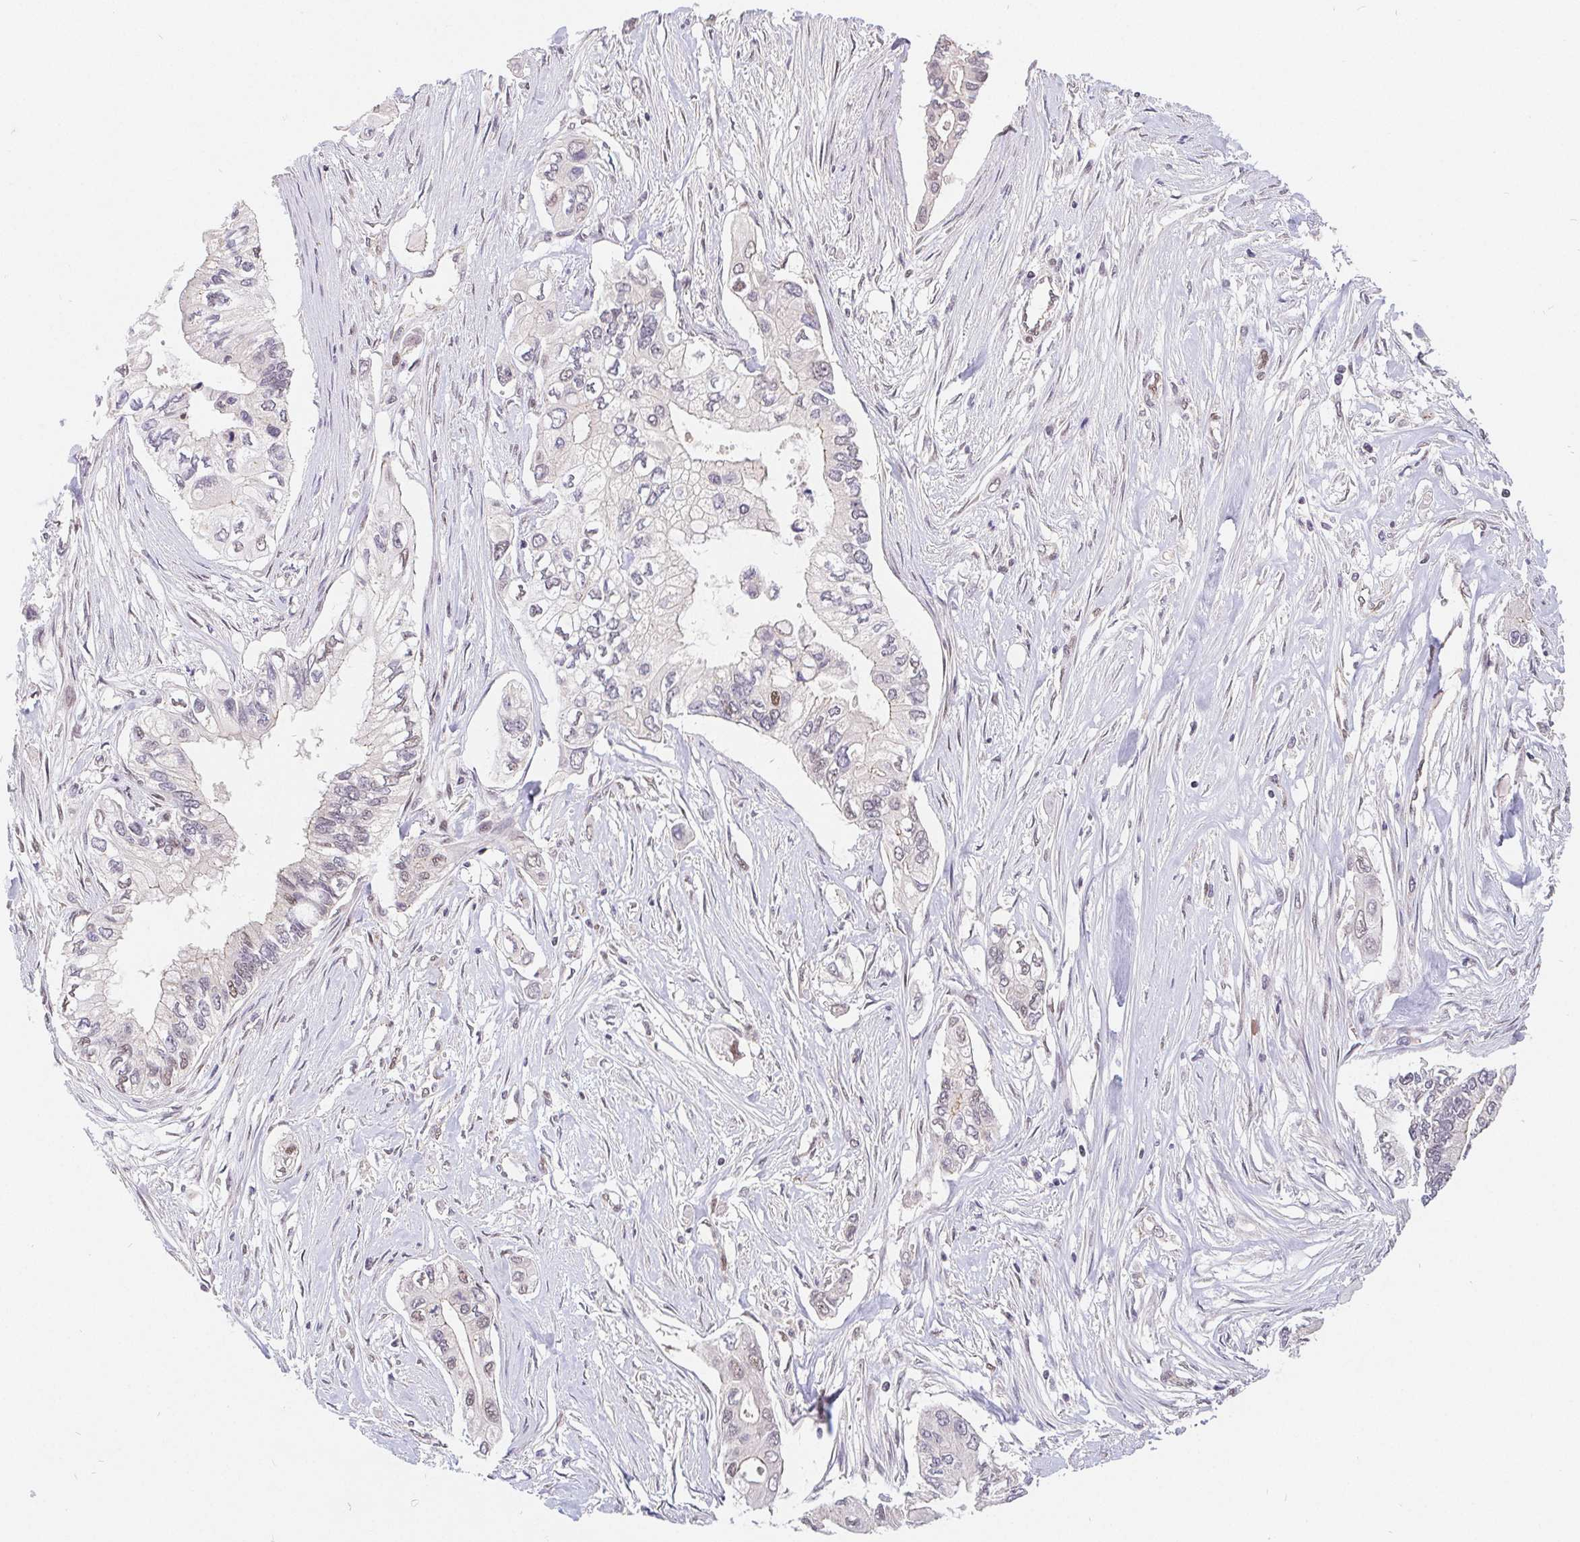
{"staining": {"intensity": "negative", "quantity": "none", "location": "none"}, "tissue": "pancreatic cancer", "cell_type": "Tumor cells", "image_type": "cancer", "snomed": [{"axis": "morphology", "description": "Adenocarcinoma, NOS"}, {"axis": "topography", "description": "Pancreas"}], "caption": "The histopathology image exhibits no staining of tumor cells in adenocarcinoma (pancreatic). The staining is performed using DAB brown chromogen with nuclei counter-stained in using hematoxylin.", "gene": "POU2F1", "patient": {"sex": "female", "age": 63}}